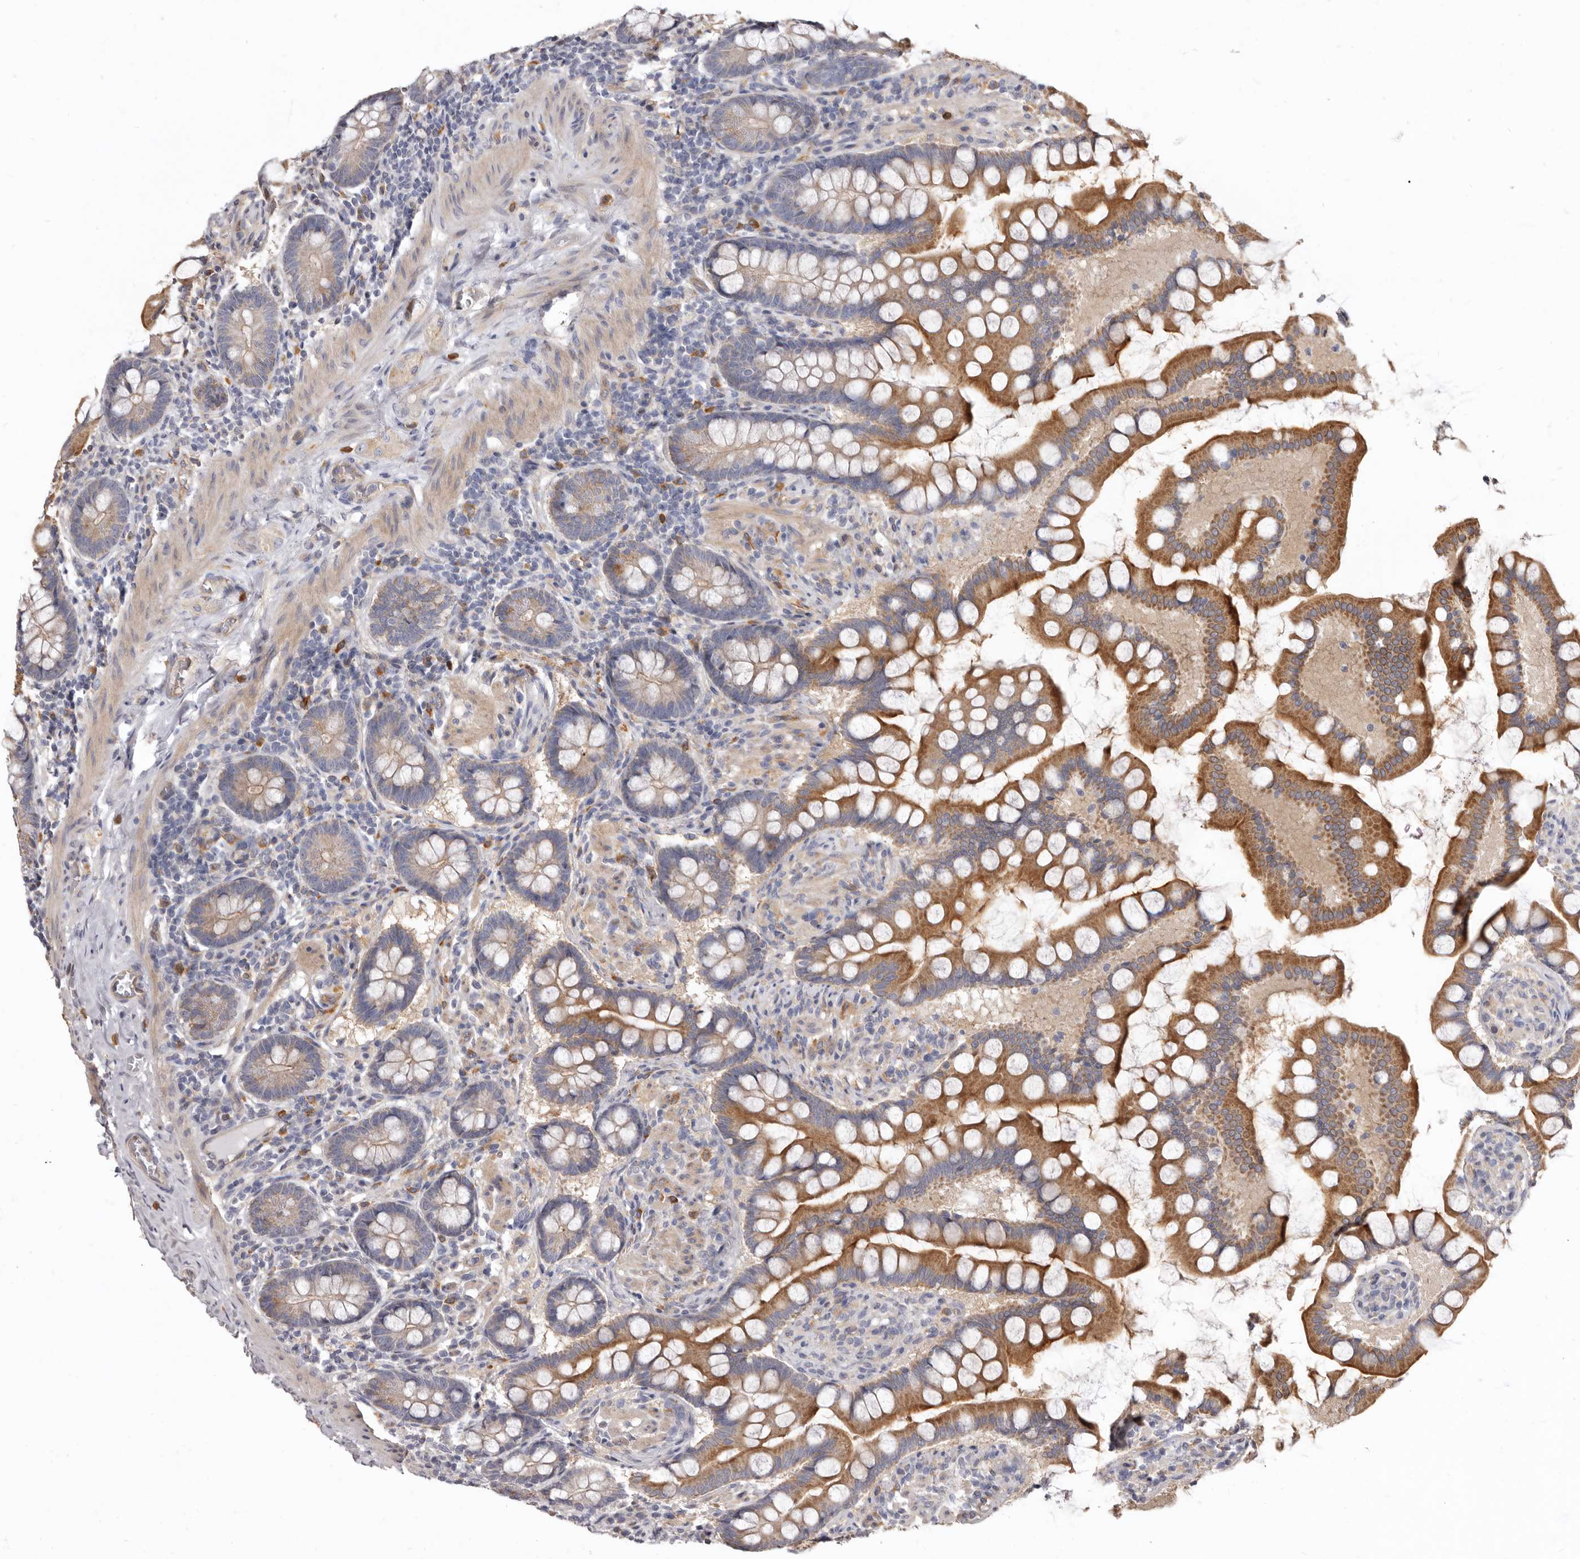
{"staining": {"intensity": "strong", "quantity": "25%-75%", "location": "cytoplasmic/membranous"}, "tissue": "small intestine", "cell_type": "Glandular cells", "image_type": "normal", "snomed": [{"axis": "morphology", "description": "Normal tissue, NOS"}, {"axis": "topography", "description": "Small intestine"}], "caption": "IHC (DAB) staining of unremarkable human small intestine reveals strong cytoplasmic/membranous protein expression in about 25%-75% of glandular cells.", "gene": "FMO2", "patient": {"sex": "male", "age": 41}}